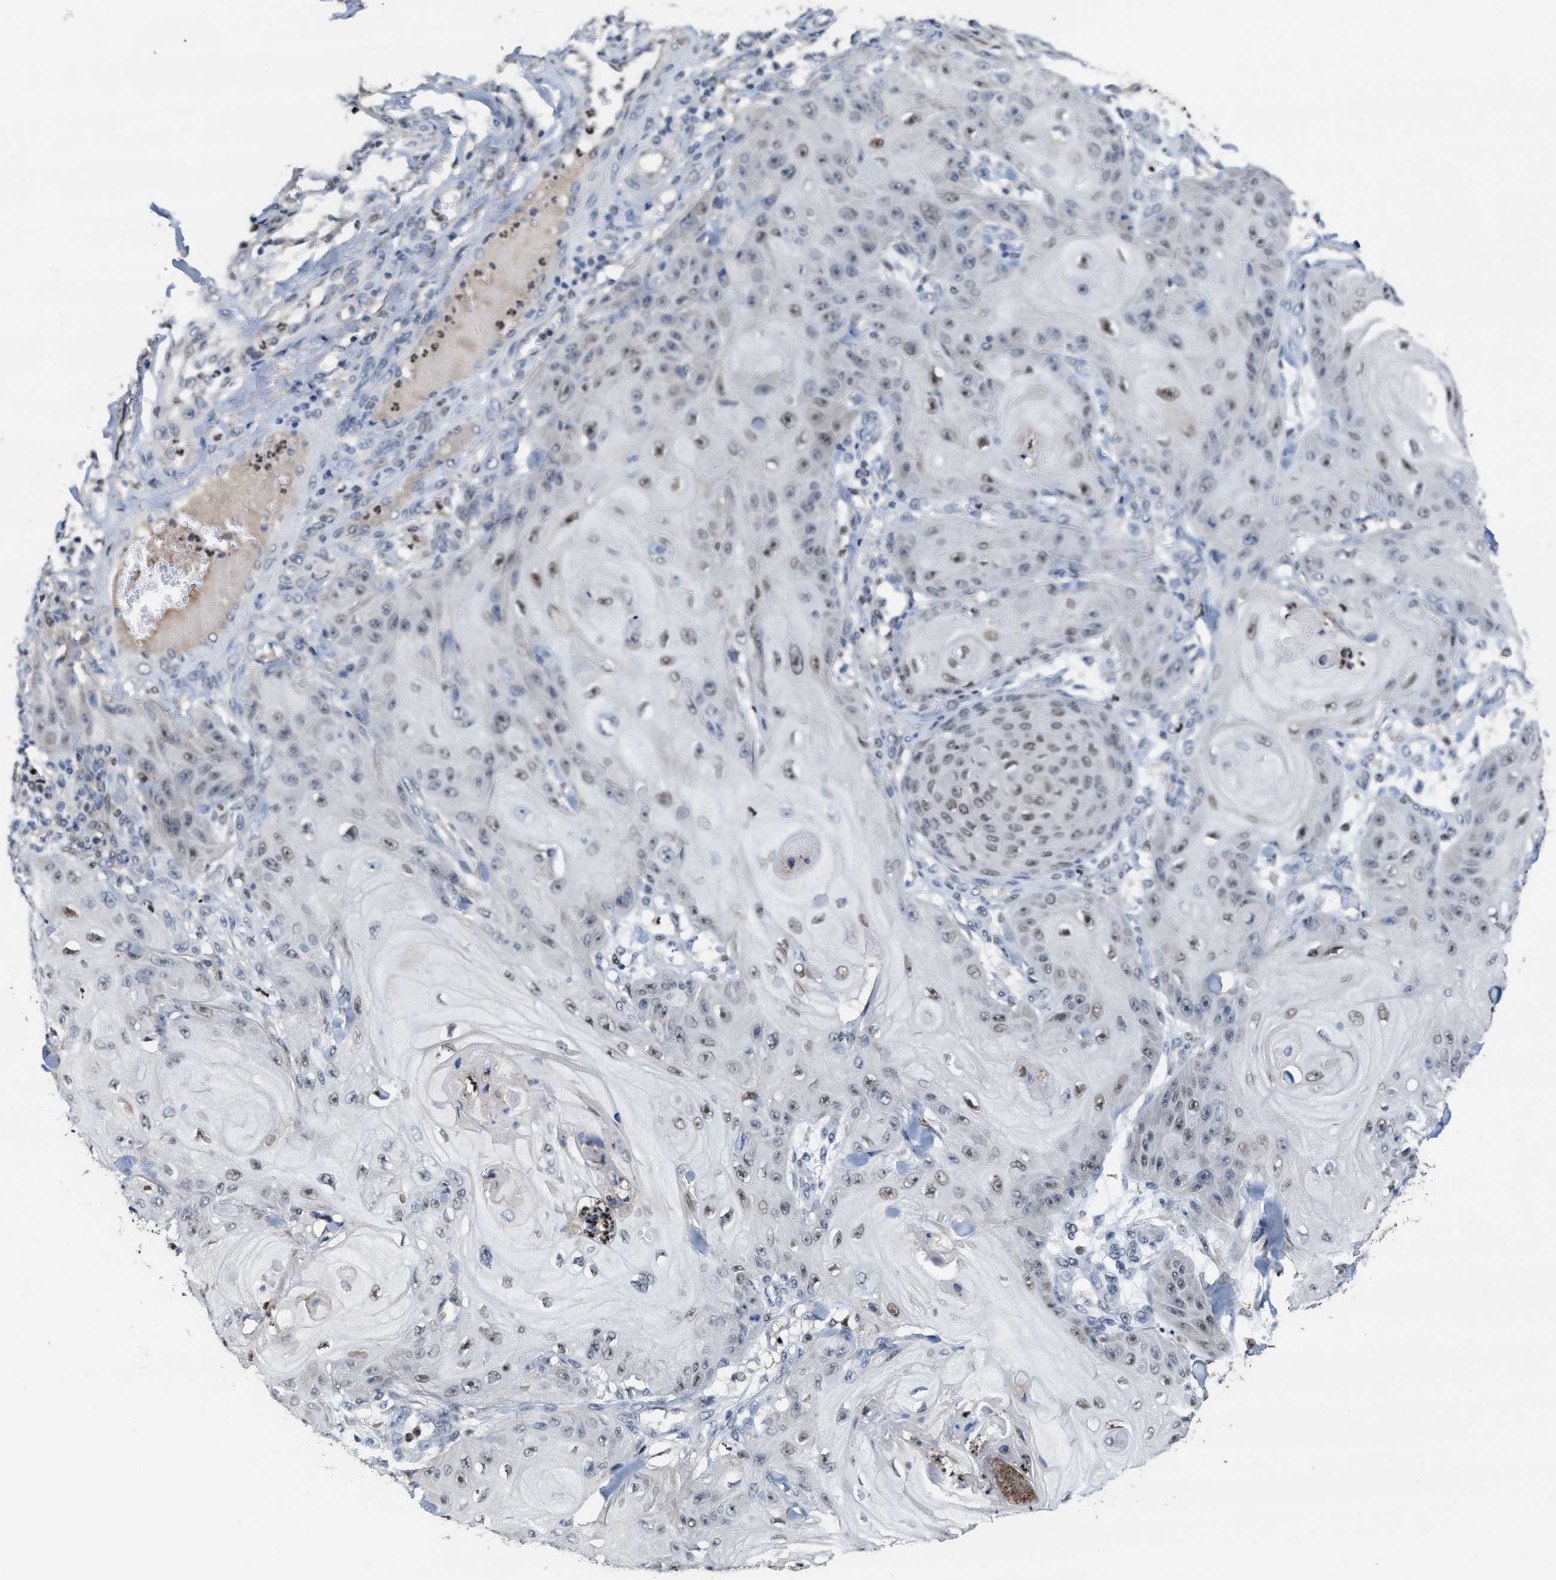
{"staining": {"intensity": "moderate", "quantity": ">75%", "location": "nuclear"}, "tissue": "skin cancer", "cell_type": "Tumor cells", "image_type": "cancer", "snomed": [{"axis": "morphology", "description": "Squamous cell carcinoma, NOS"}, {"axis": "topography", "description": "Skin"}], "caption": "This histopathology image displays skin cancer (squamous cell carcinoma) stained with immunohistochemistry (IHC) to label a protein in brown. The nuclear of tumor cells show moderate positivity for the protein. Nuclei are counter-stained blue.", "gene": "ZNF20", "patient": {"sex": "male", "age": 74}}